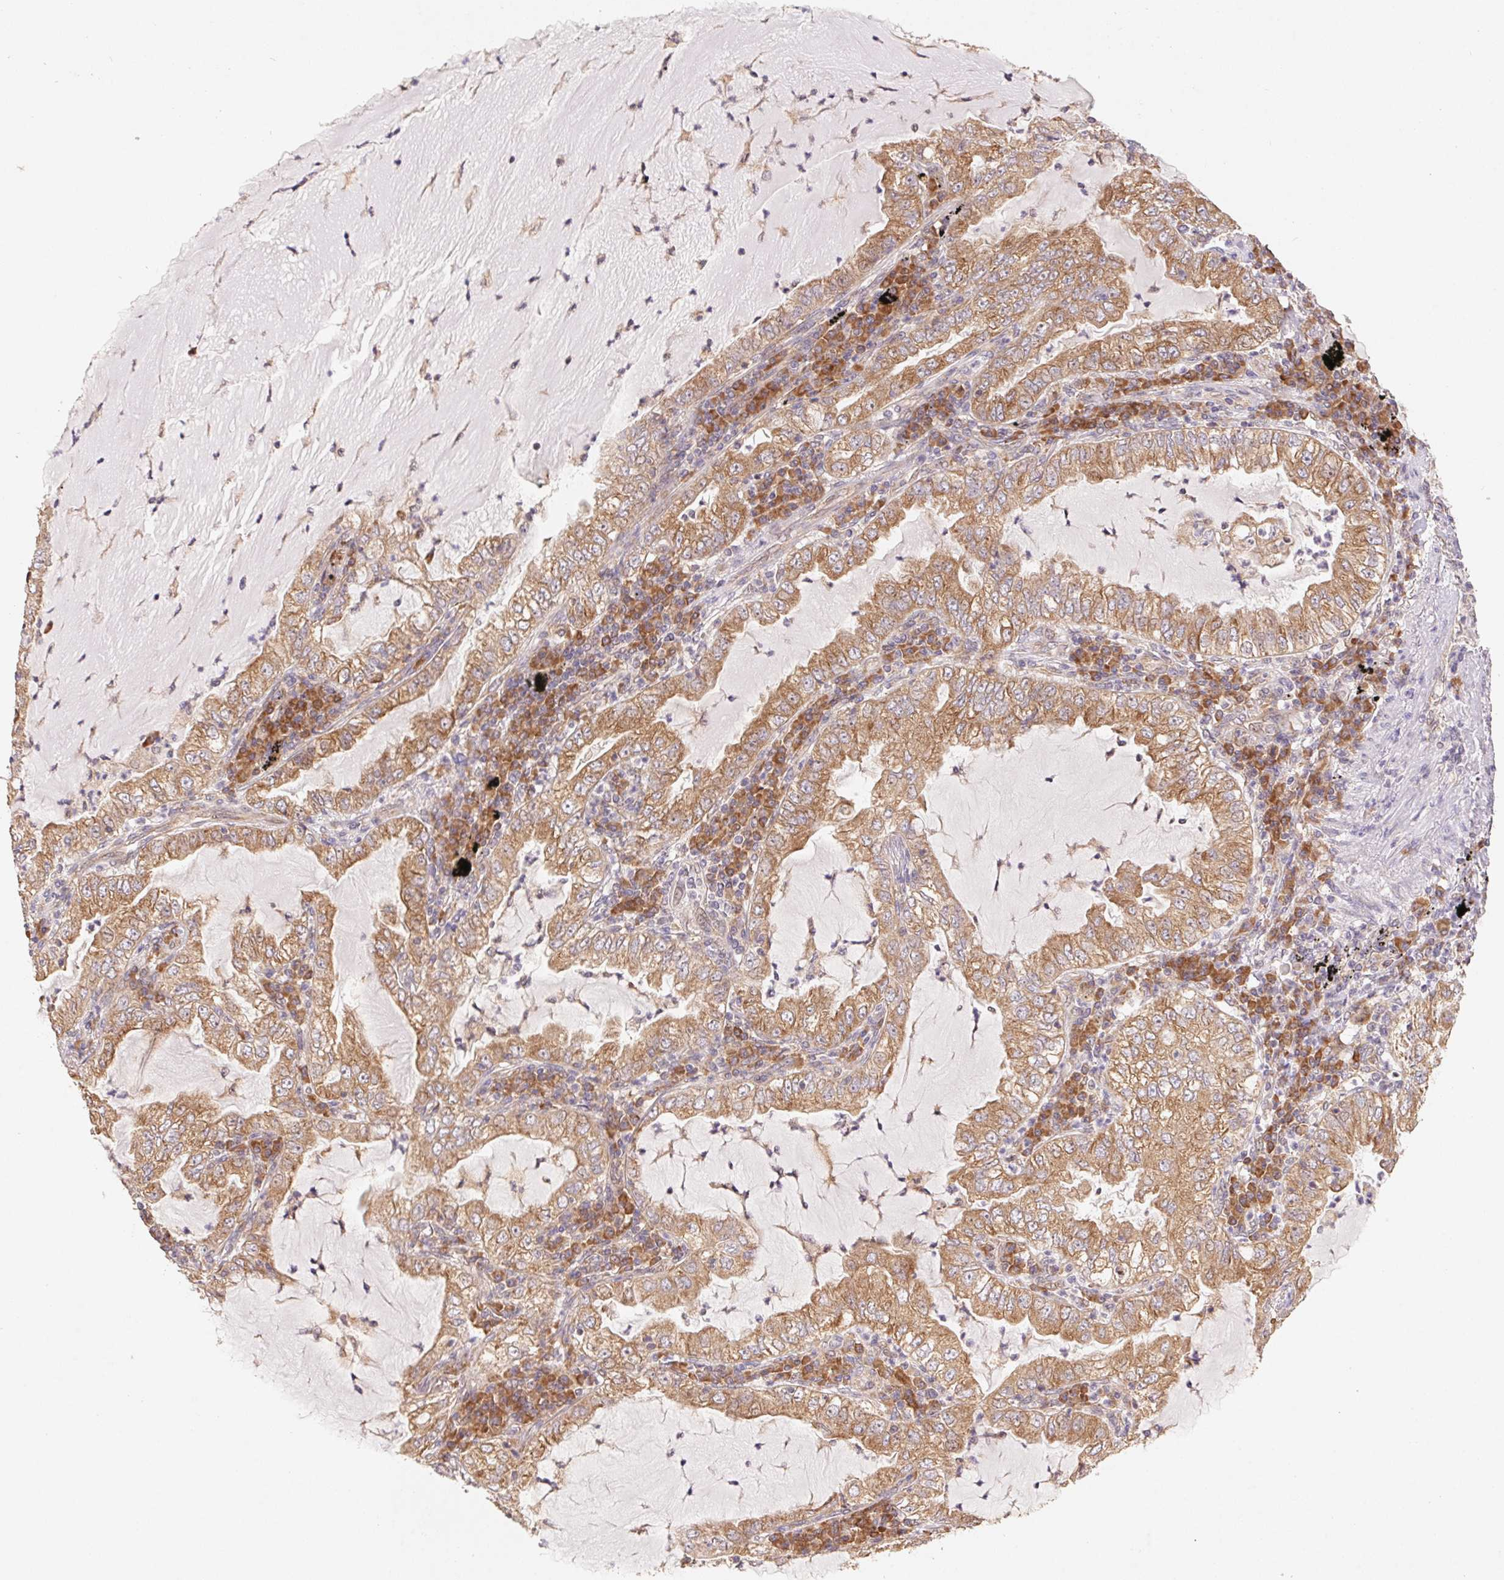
{"staining": {"intensity": "moderate", "quantity": ">75%", "location": "cytoplasmic/membranous"}, "tissue": "lung cancer", "cell_type": "Tumor cells", "image_type": "cancer", "snomed": [{"axis": "morphology", "description": "Adenocarcinoma, NOS"}, {"axis": "topography", "description": "Lung"}], "caption": "Human lung adenocarcinoma stained for a protein (brown) reveals moderate cytoplasmic/membranous positive staining in about >75% of tumor cells.", "gene": "RPL27A", "patient": {"sex": "female", "age": 73}}